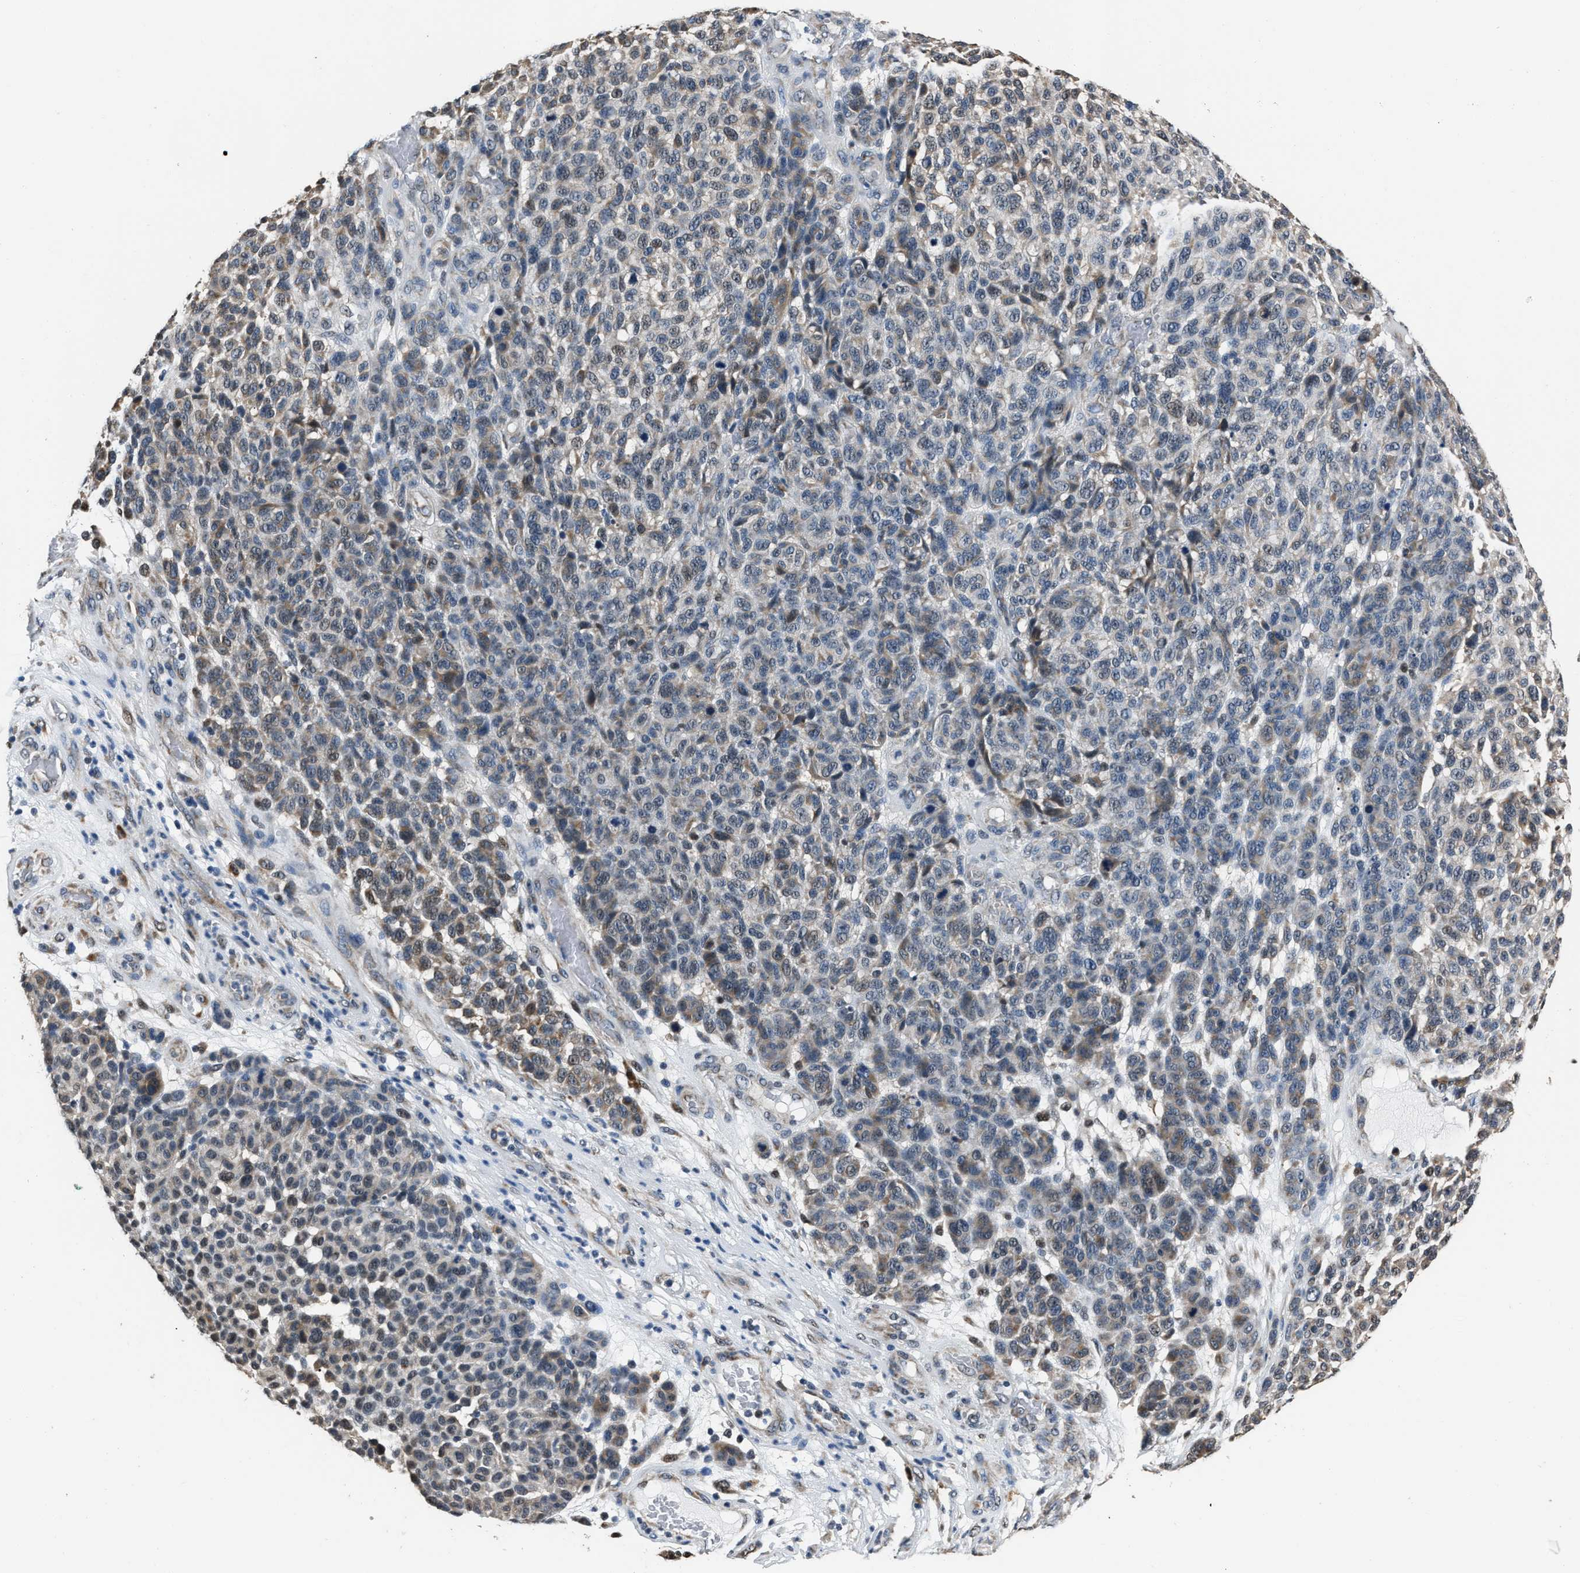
{"staining": {"intensity": "weak", "quantity": "25%-75%", "location": "cytoplasmic/membranous"}, "tissue": "melanoma", "cell_type": "Tumor cells", "image_type": "cancer", "snomed": [{"axis": "morphology", "description": "Malignant melanoma, NOS"}, {"axis": "topography", "description": "Skin"}], "caption": "Human melanoma stained for a protein (brown) shows weak cytoplasmic/membranous positive positivity in approximately 25%-75% of tumor cells.", "gene": "NSUN5", "patient": {"sex": "male", "age": 59}}